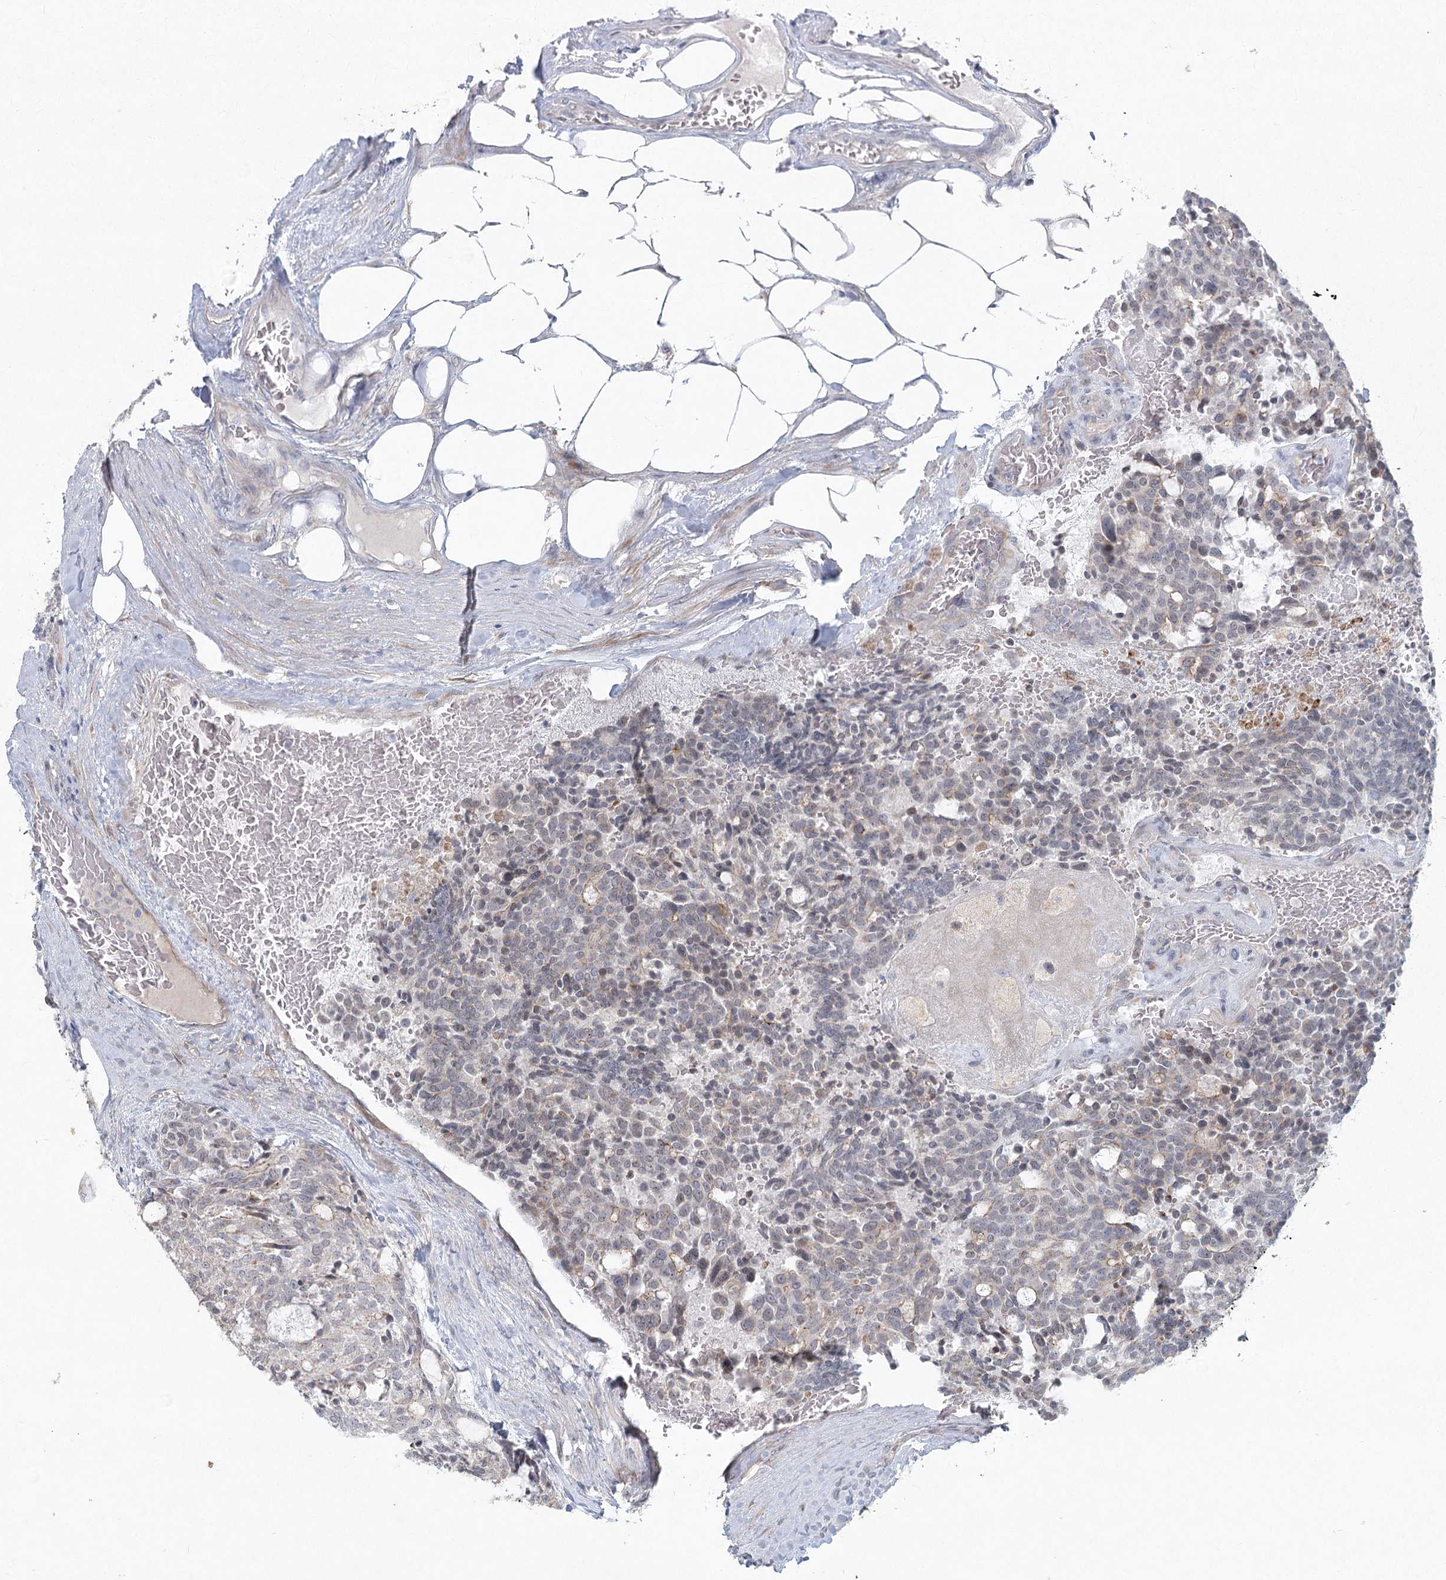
{"staining": {"intensity": "negative", "quantity": "none", "location": "none"}, "tissue": "carcinoid", "cell_type": "Tumor cells", "image_type": "cancer", "snomed": [{"axis": "morphology", "description": "Carcinoid, malignant, NOS"}, {"axis": "topography", "description": "Pancreas"}], "caption": "Tumor cells are negative for brown protein staining in carcinoid. (DAB IHC with hematoxylin counter stain).", "gene": "LRP2BP", "patient": {"sex": "female", "age": 54}}